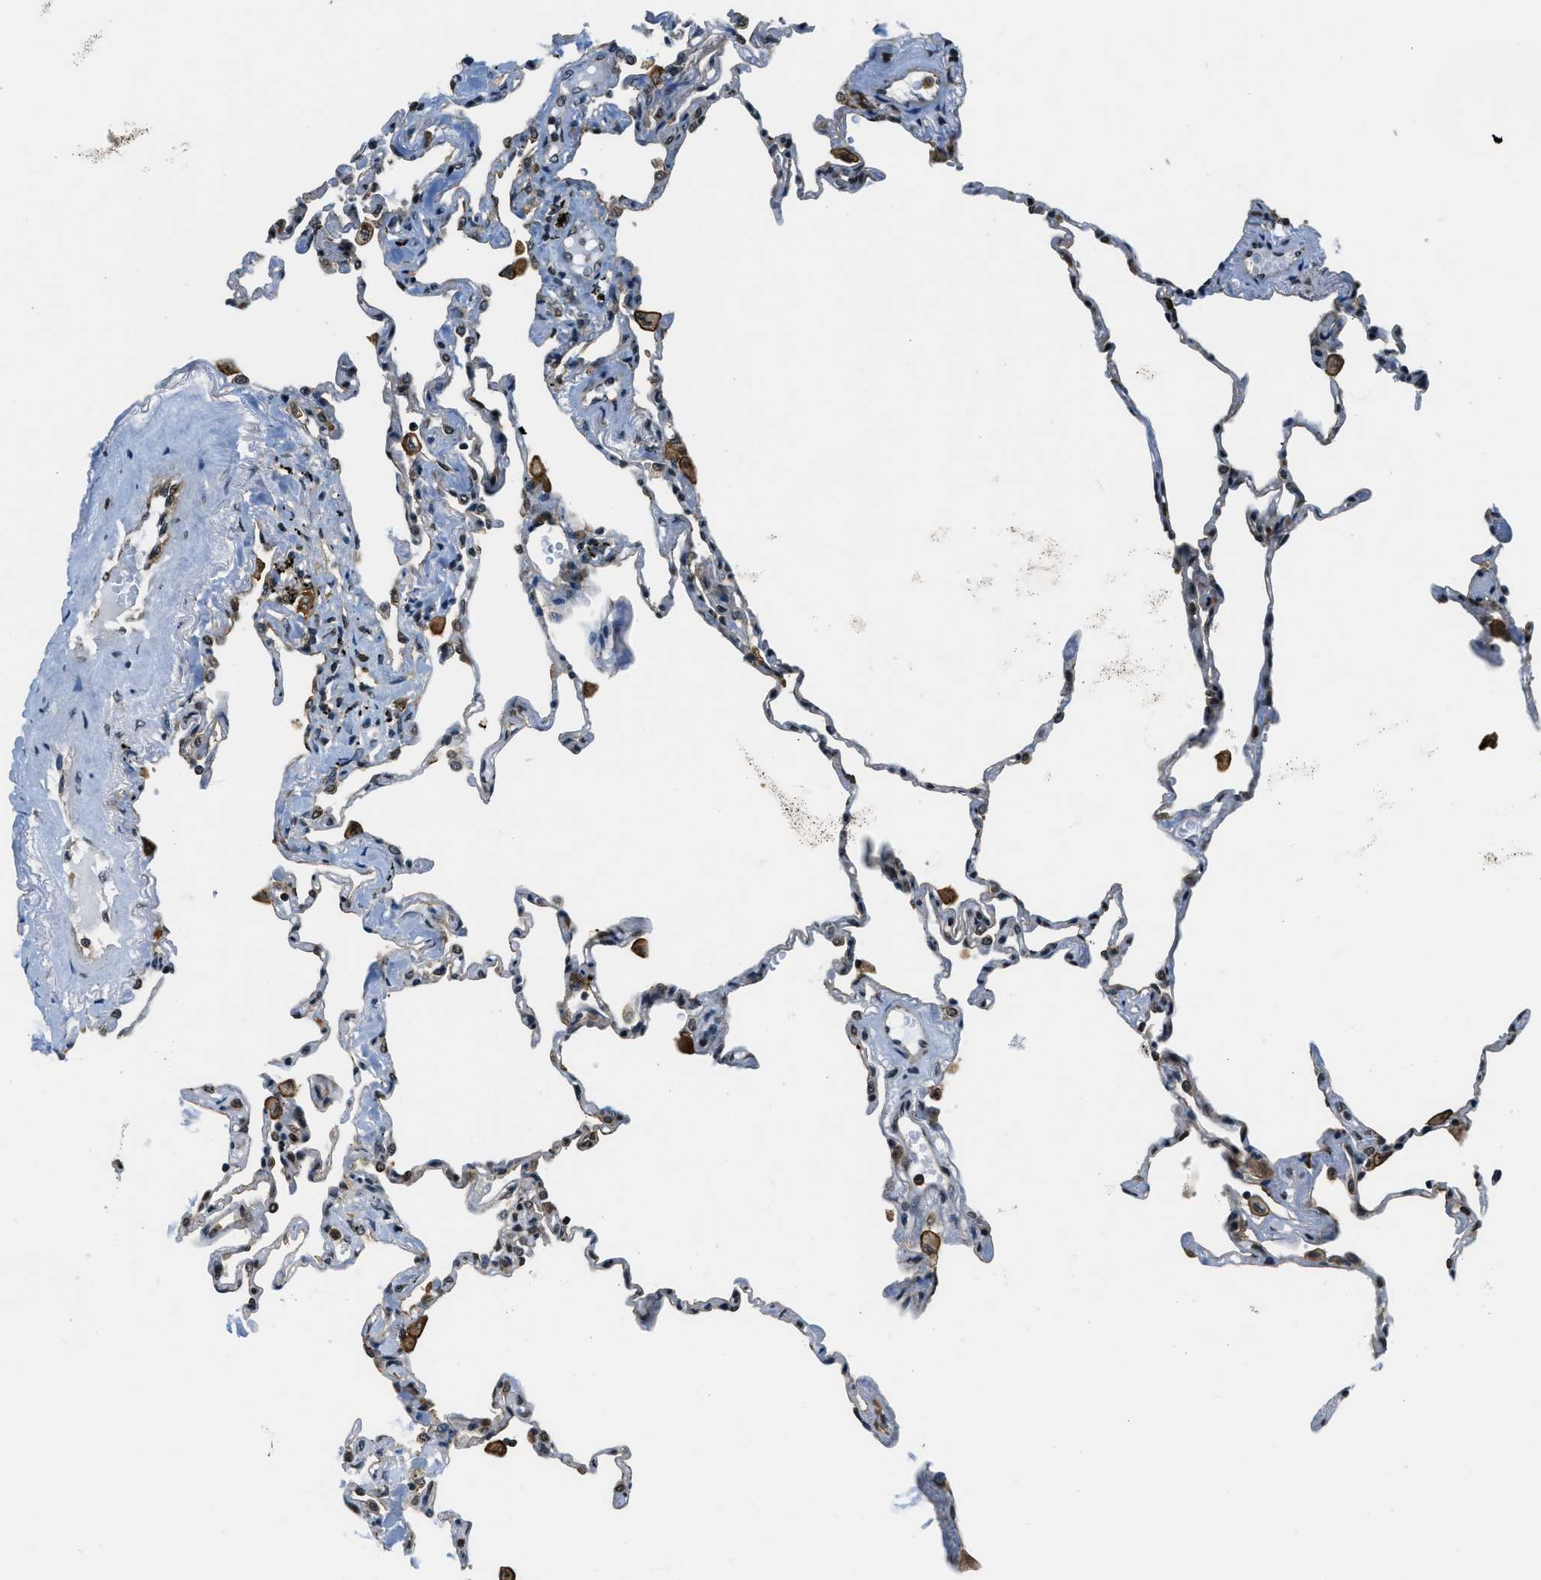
{"staining": {"intensity": "moderate", "quantity": "25%-75%", "location": "nuclear"}, "tissue": "lung", "cell_type": "Alveolar cells", "image_type": "normal", "snomed": [{"axis": "morphology", "description": "Normal tissue, NOS"}, {"axis": "topography", "description": "Lung"}], "caption": "Normal lung was stained to show a protein in brown. There is medium levels of moderate nuclear positivity in approximately 25%-75% of alveolar cells. The staining is performed using DAB brown chromogen to label protein expression. The nuclei are counter-stained blue using hematoxylin.", "gene": "RAB11FIP1", "patient": {"sex": "male", "age": 59}}